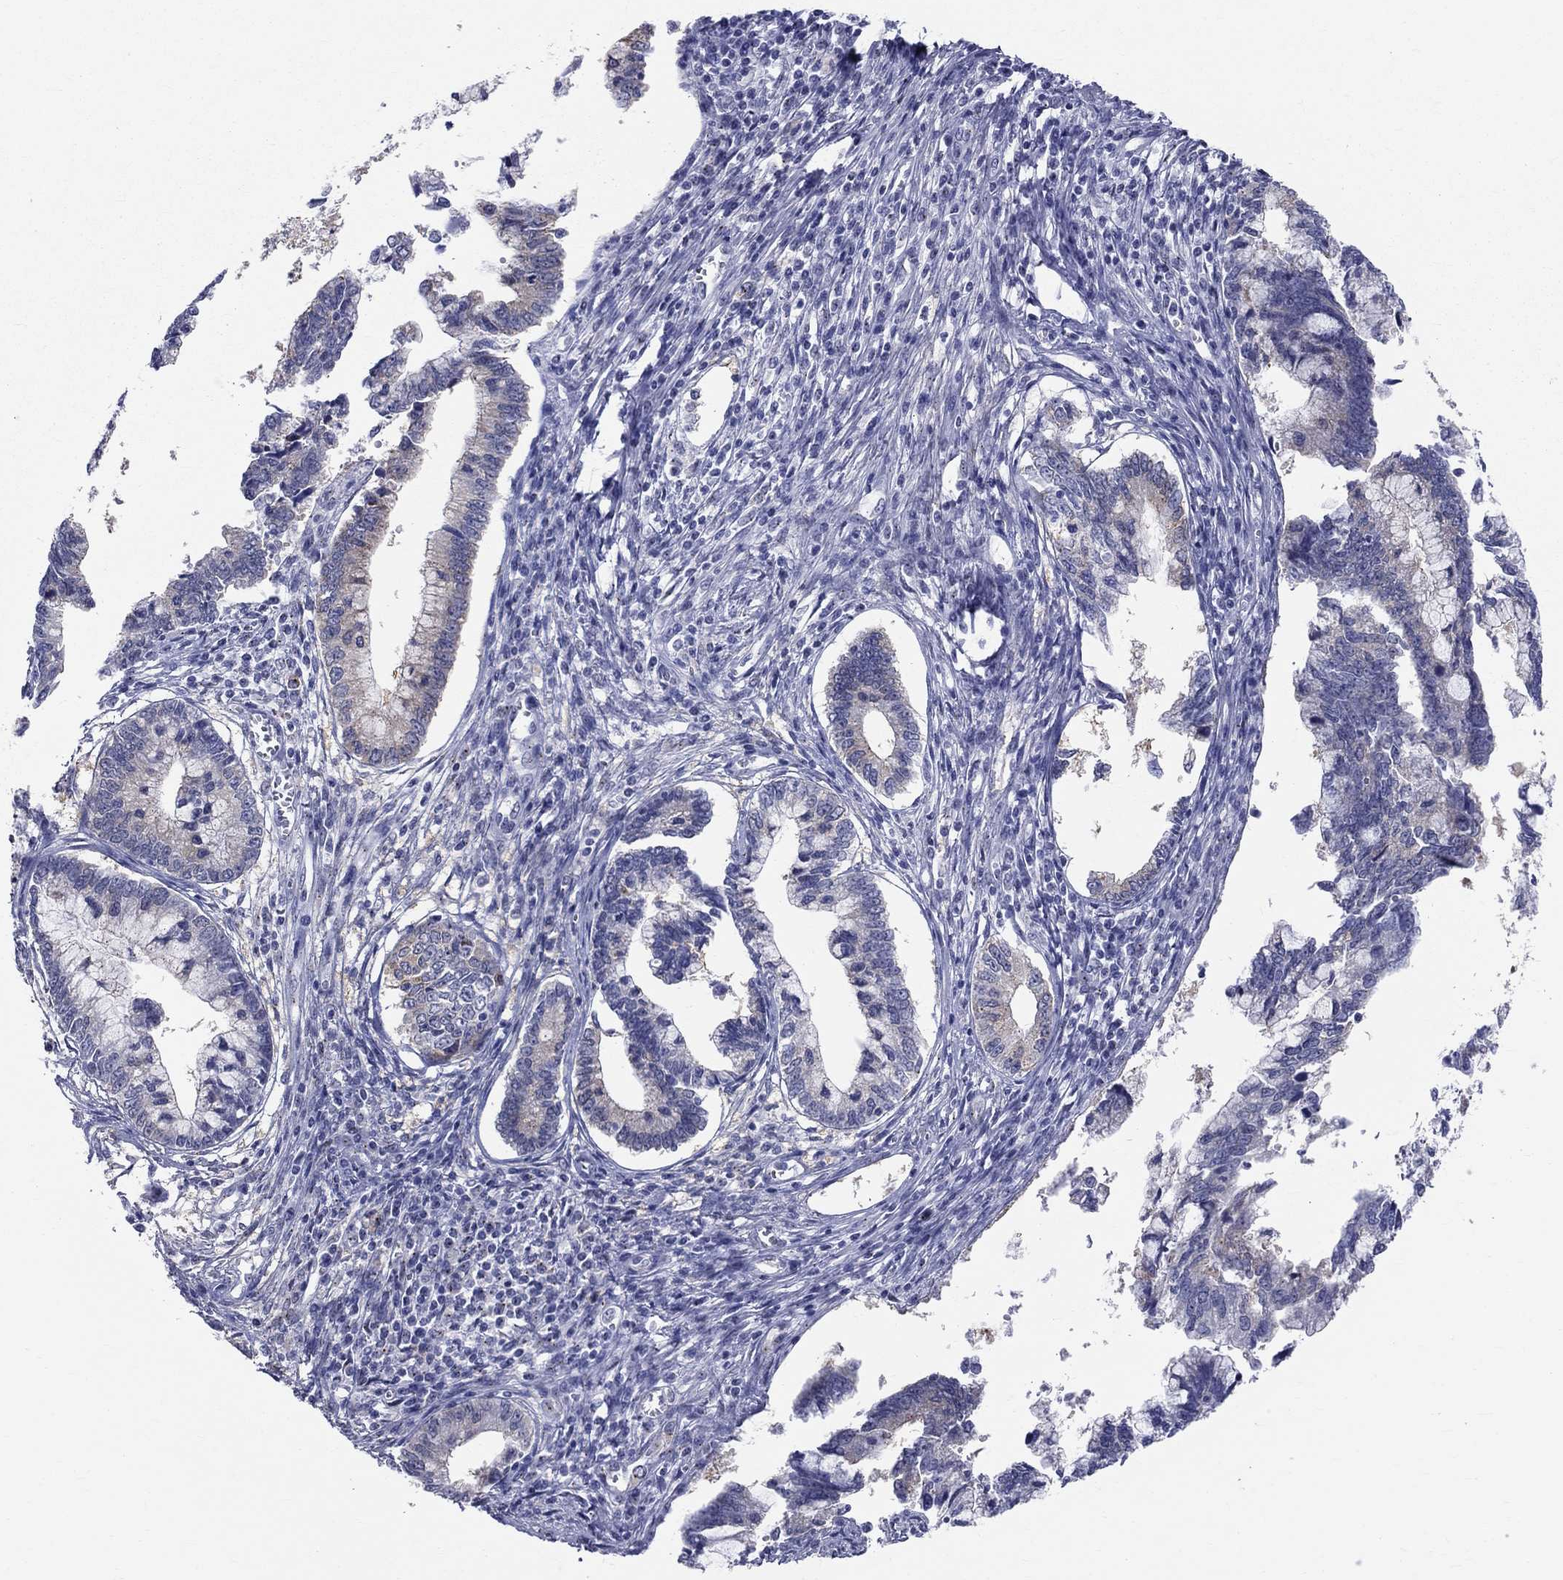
{"staining": {"intensity": "moderate", "quantity": "<25%", "location": "cytoplasmic/membranous"}, "tissue": "cervical cancer", "cell_type": "Tumor cells", "image_type": "cancer", "snomed": [{"axis": "morphology", "description": "Adenocarcinoma, NOS"}, {"axis": "topography", "description": "Cervix"}], "caption": "The photomicrograph reveals staining of cervical adenocarcinoma, revealing moderate cytoplasmic/membranous protein expression (brown color) within tumor cells.", "gene": "CEP43", "patient": {"sex": "female", "age": 44}}